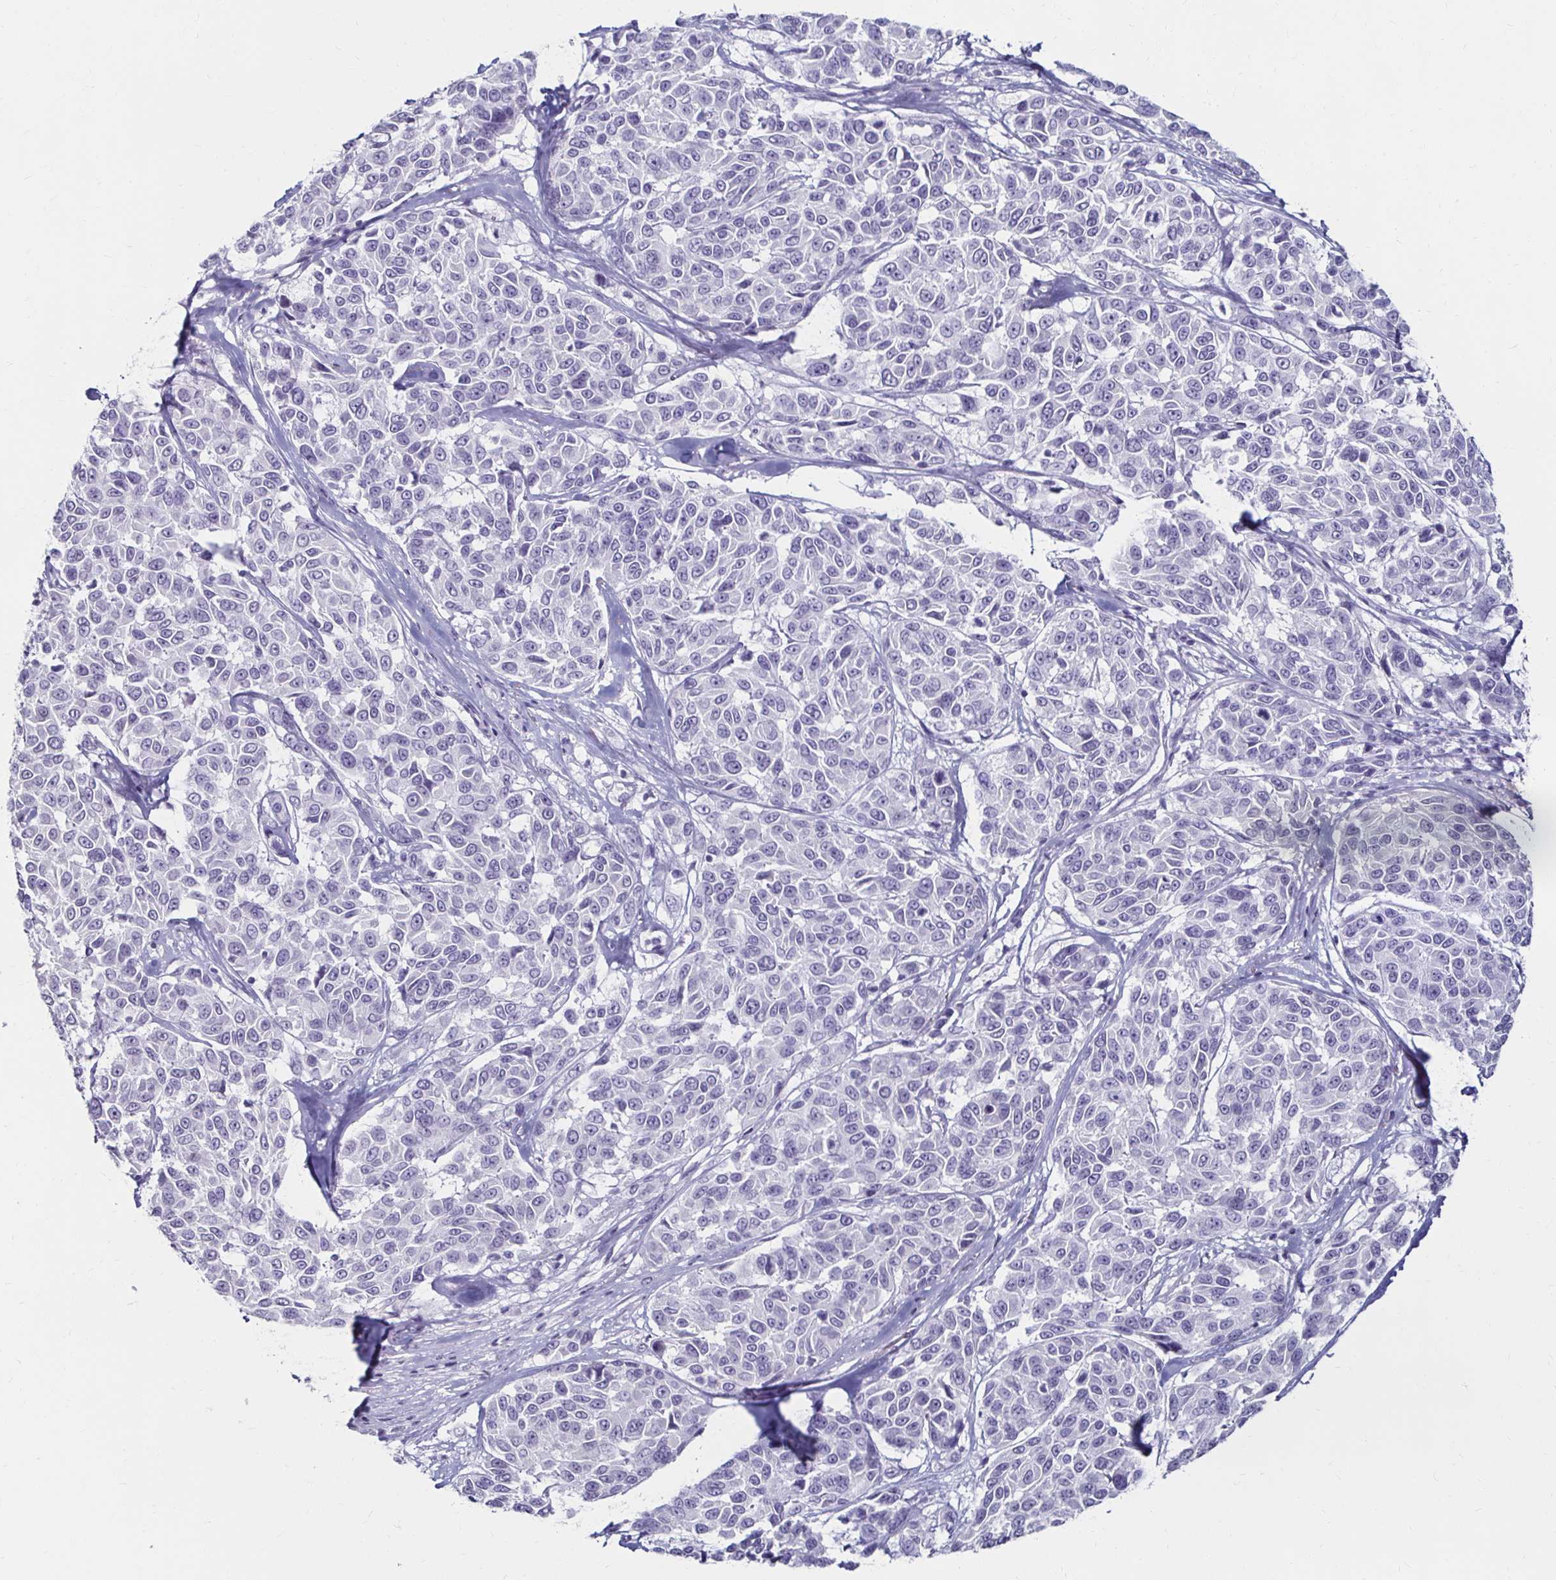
{"staining": {"intensity": "negative", "quantity": "none", "location": "none"}, "tissue": "melanoma", "cell_type": "Tumor cells", "image_type": "cancer", "snomed": [{"axis": "morphology", "description": "Malignant melanoma, NOS"}, {"axis": "topography", "description": "Skin"}], "caption": "Protein analysis of malignant melanoma displays no significant staining in tumor cells. The staining is performed using DAB brown chromogen with nuclei counter-stained in using hematoxylin.", "gene": "TOMM34", "patient": {"sex": "female", "age": 66}}